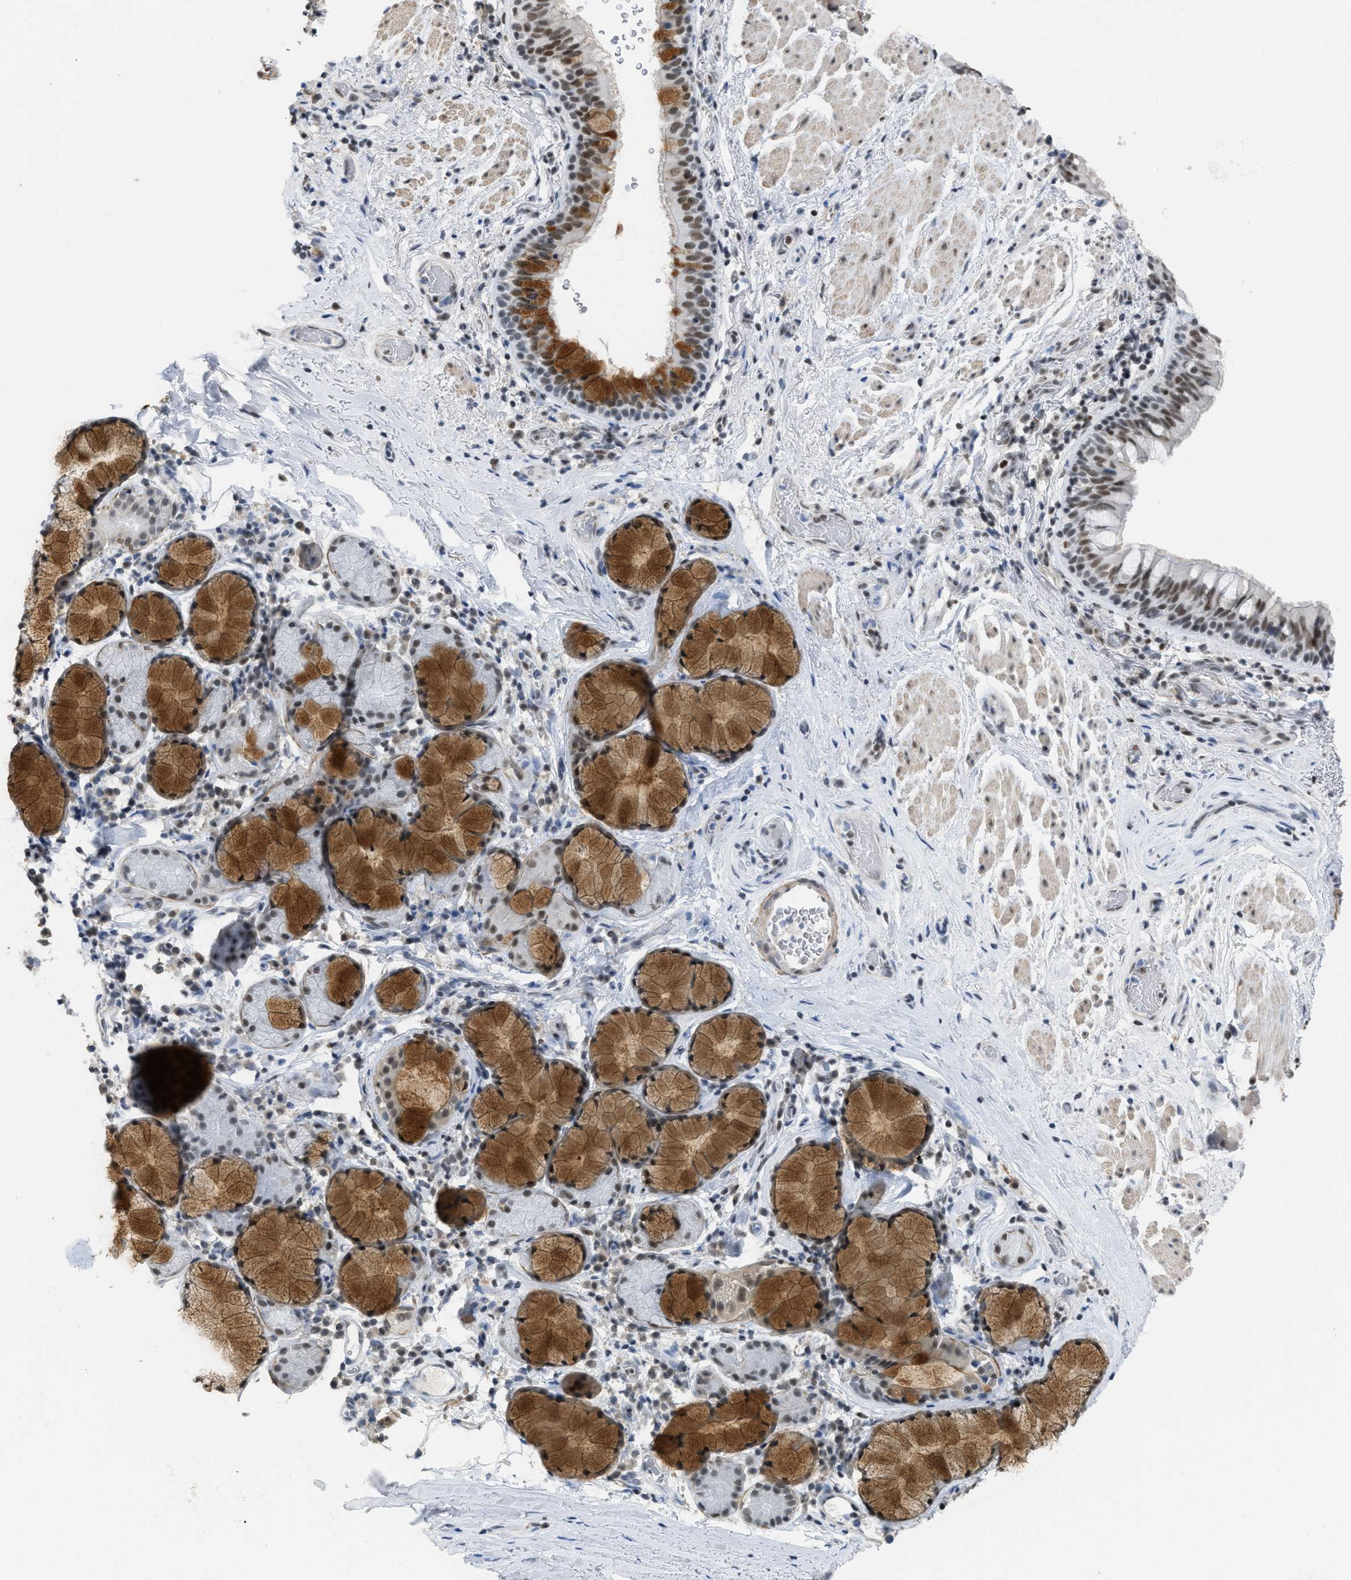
{"staining": {"intensity": "moderate", "quantity": ">75%", "location": "cytoplasmic/membranous,nuclear"}, "tissue": "bronchus", "cell_type": "Respiratory epithelial cells", "image_type": "normal", "snomed": [{"axis": "morphology", "description": "Normal tissue, NOS"}, {"axis": "morphology", "description": "Inflammation, NOS"}, {"axis": "topography", "description": "Cartilage tissue"}, {"axis": "topography", "description": "Bronchus"}], "caption": "Protein staining by immunohistochemistry (IHC) reveals moderate cytoplasmic/membranous,nuclear positivity in approximately >75% of respiratory epithelial cells in normal bronchus. (DAB IHC, brown staining for protein, blue staining for nuclei).", "gene": "SCAF4", "patient": {"sex": "male", "age": 77}}